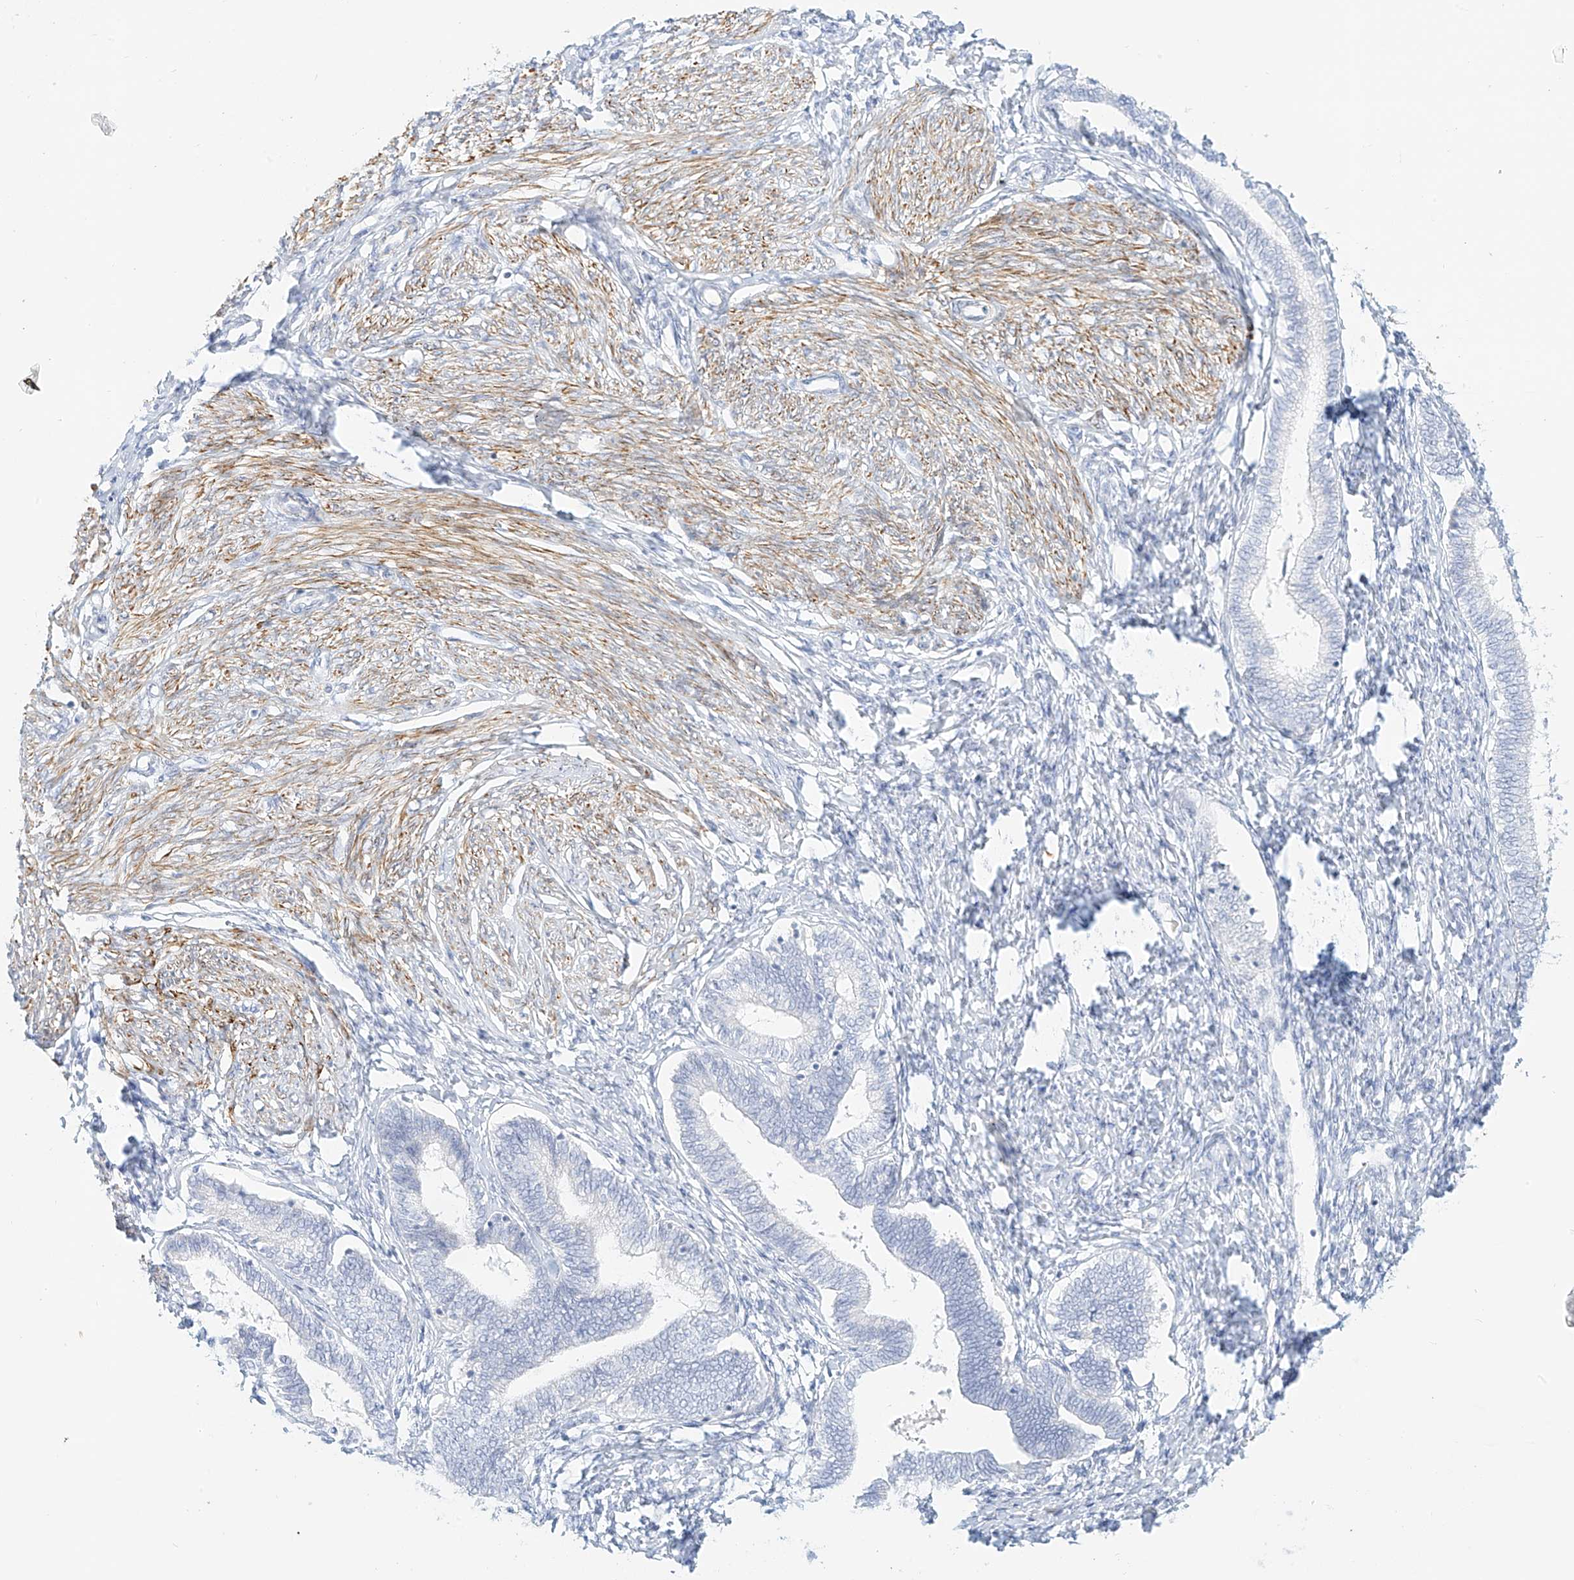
{"staining": {"intensity": "negative", "quantity": "none", "location": "none"}, "tissue": "endometrium", "cell_type": "Cells in endometrial stroma", "image_type": "normal", "snomed": [{"axis": "morphology", "description": "Normal tissue, NOS"}, {"axis": "topography", "description": "Endometrium"}], "caption": "Immunohistochemistry histopathology image of unremarkable endometrium: human endometrium stained with DAB (3,3'-diaminobenzidine) demonstrates no significant protein staining in cells in endometrial stroma.", "gene": "ST3GAL5", "patient": {"sex": "female", "age": 72}}